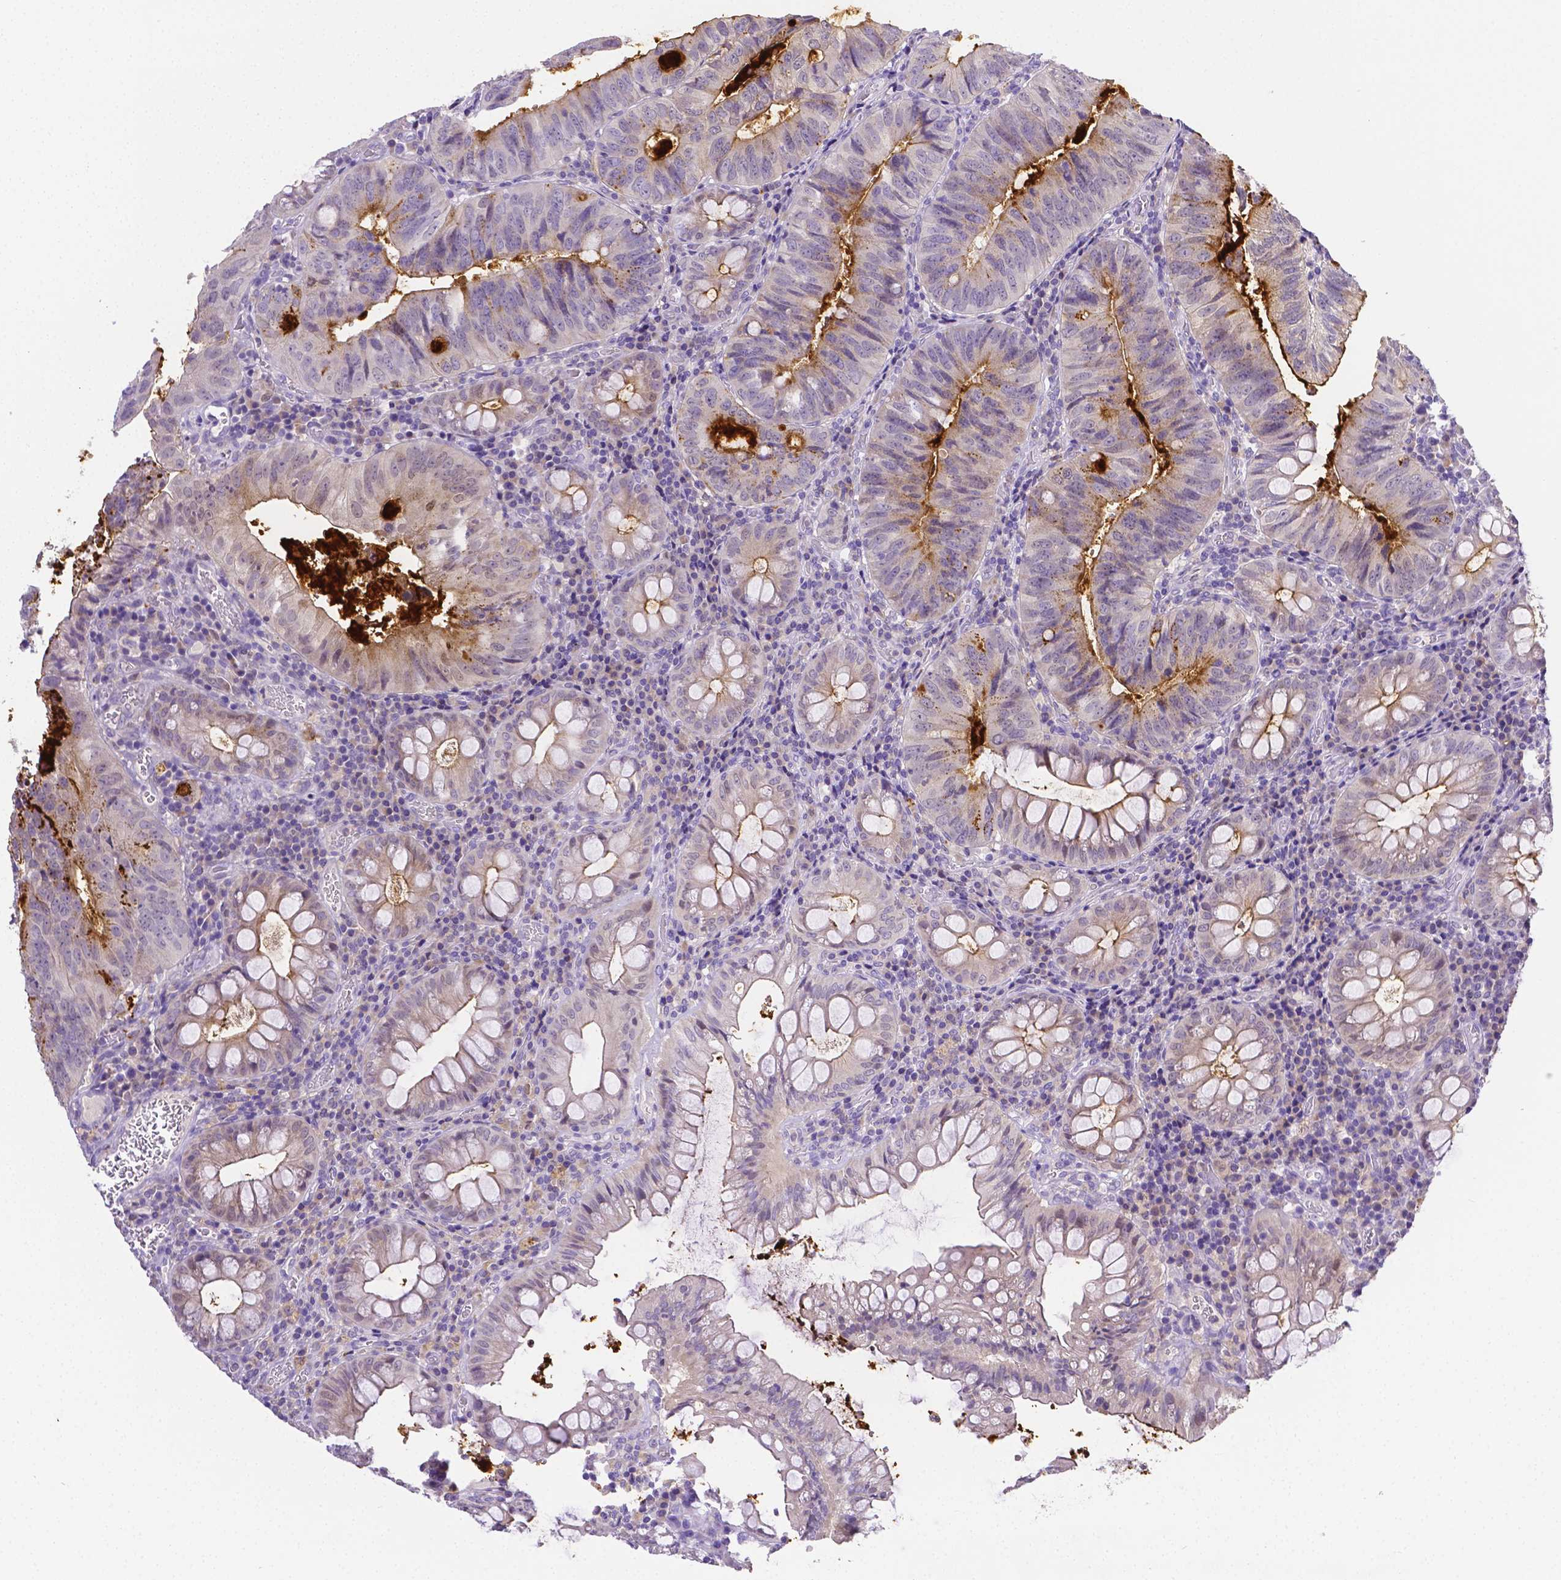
{"staining": {"intensity": "moderate", "quantity": "<25%", "location": "cytoplasmic/membranous,nuclear"}, "tissue": "colorectal cancer", "cell_type": "Tumor cells", "image_type": "cancer", "snomed": [{"axis": "morphology", "description": "Adenocarcinoma, NOS"}, {"axis": "topography", "description": "Colon"}], "caption": "Immunohistochemistry micrograph of colorectal cancer stained for a protein (brown), which displays low levels of moderate cytoplasmic/membranous and nuclear positivity in about <25% of tumor cells.", "gene": "NXPH2", "patient": {"sex": "male", "age": 67}}